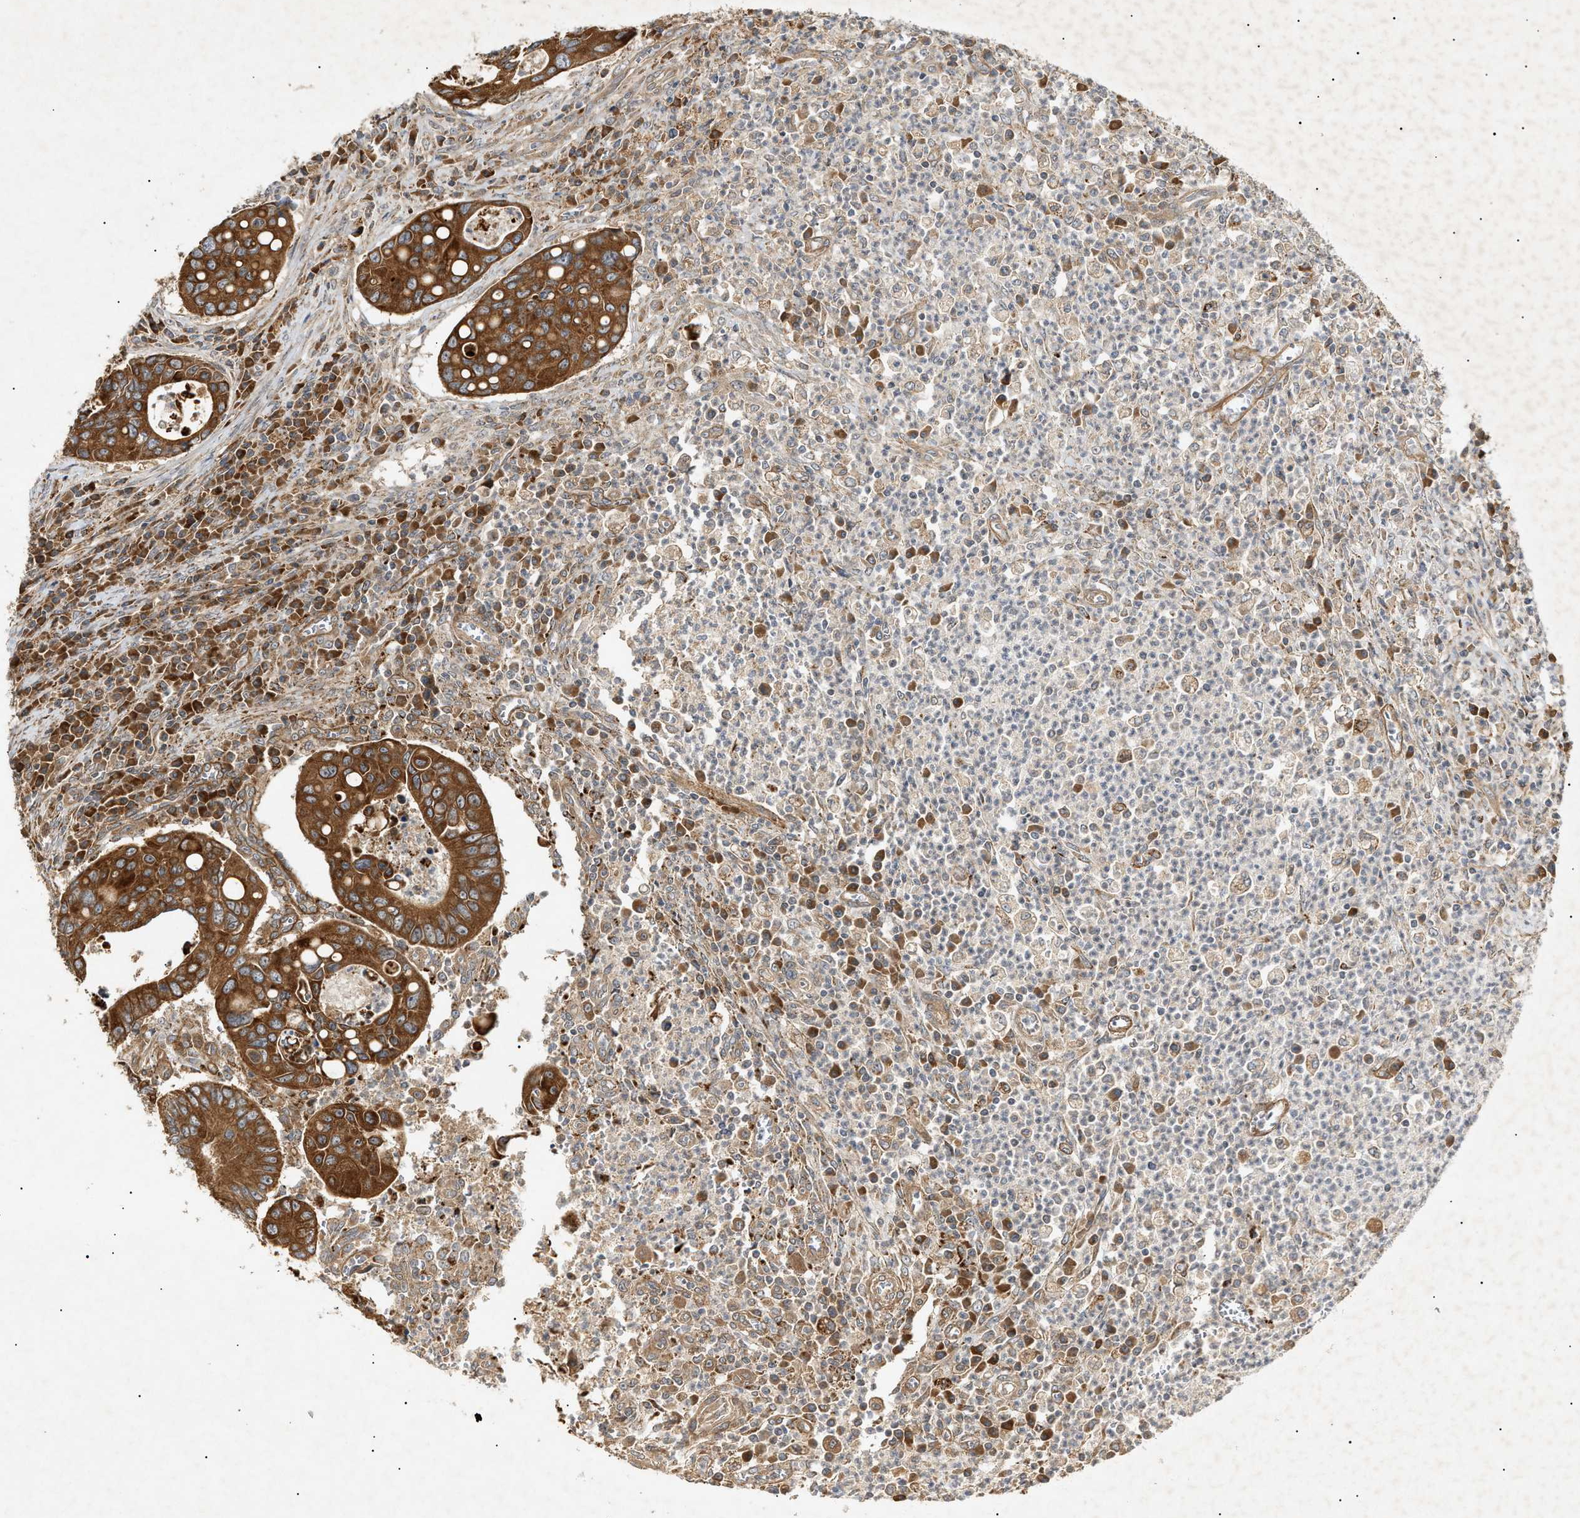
{"staining": {"intensity": "strong", "quantity": "25%-75%", "location": "cytoplasmic/membranous"}, "tissue": "colorectal cancer", "cell_type": "Tumor cells", "image_type": "cancer", "snomed": [{"axis": "morphology", "description": "Inflammation, NOS"}, {"axis": "morphology", "description": "Adenocarcinoma, NOS"}, {"axis": "topography", "description": "Colon"}], "caption": "Human adenocarcinoma (colorectal) stained with a protein marker demonstrates strong staining in tumor cells.", "gene": "MTCH1", "patient": {"sex": "male", "age": 72}}